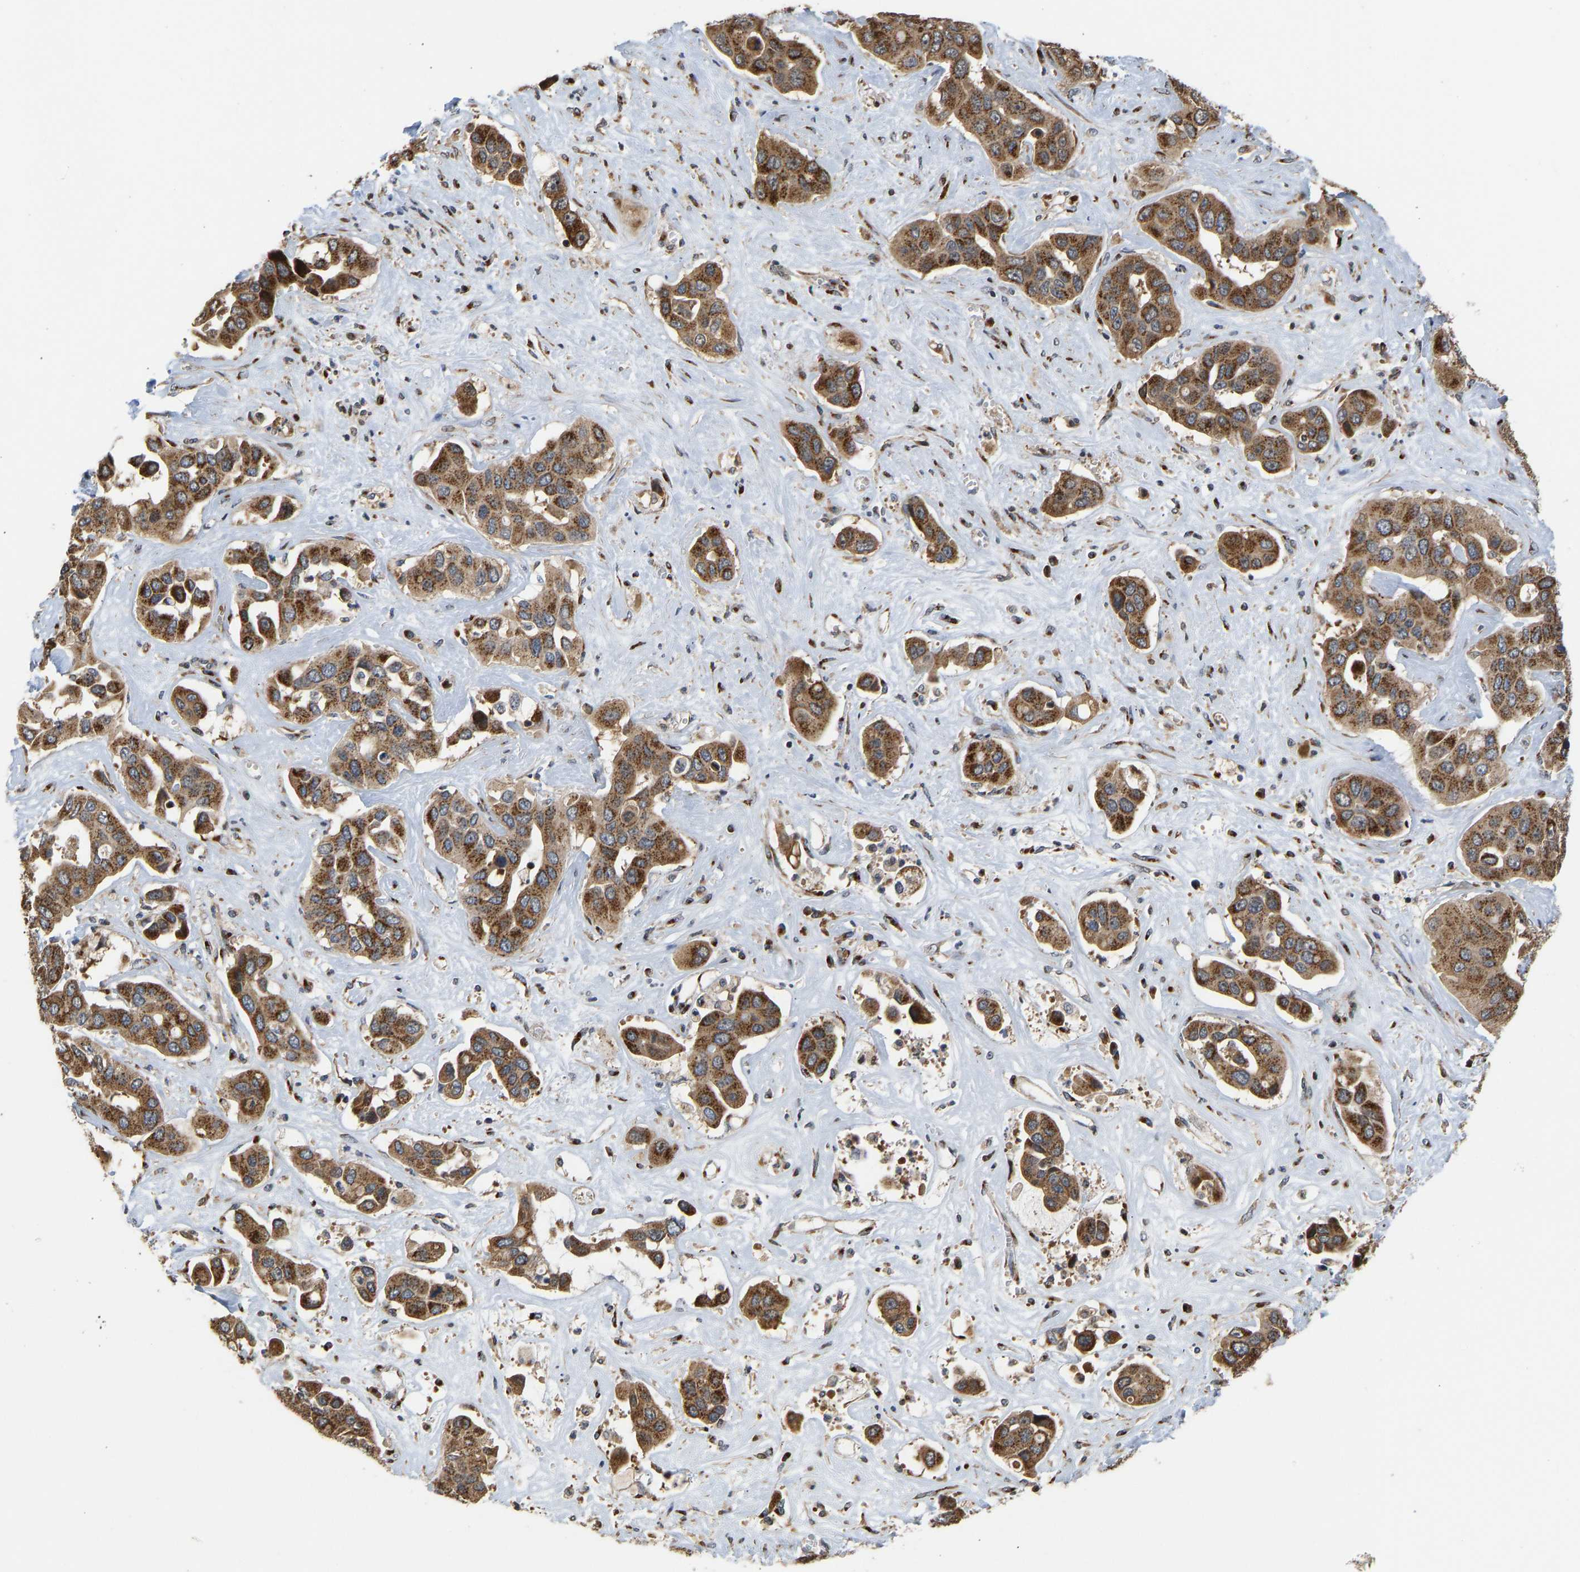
{"staining": {"intensity": "strong", "quantity": ">75%", "location": "cytoplasmic/membranous"}, "tissue": "liver cancer", "cell_type": "Tumor cells", "image_type": "cancer", "snomed": [{"axis": "morphology", "description": "Cholangiocarcinoma"}, {"axis": "topography", "description": "Liver"}], "caption": "DAB immunohistochemical staining of liver cancer (cholangiocarcinoma) reveals strong cytoplasmic/membranous protein positivity in approximately >75% of tumor cells.", "gene": "YIPF4", "patient": {"sex": "female", "age": 52}}